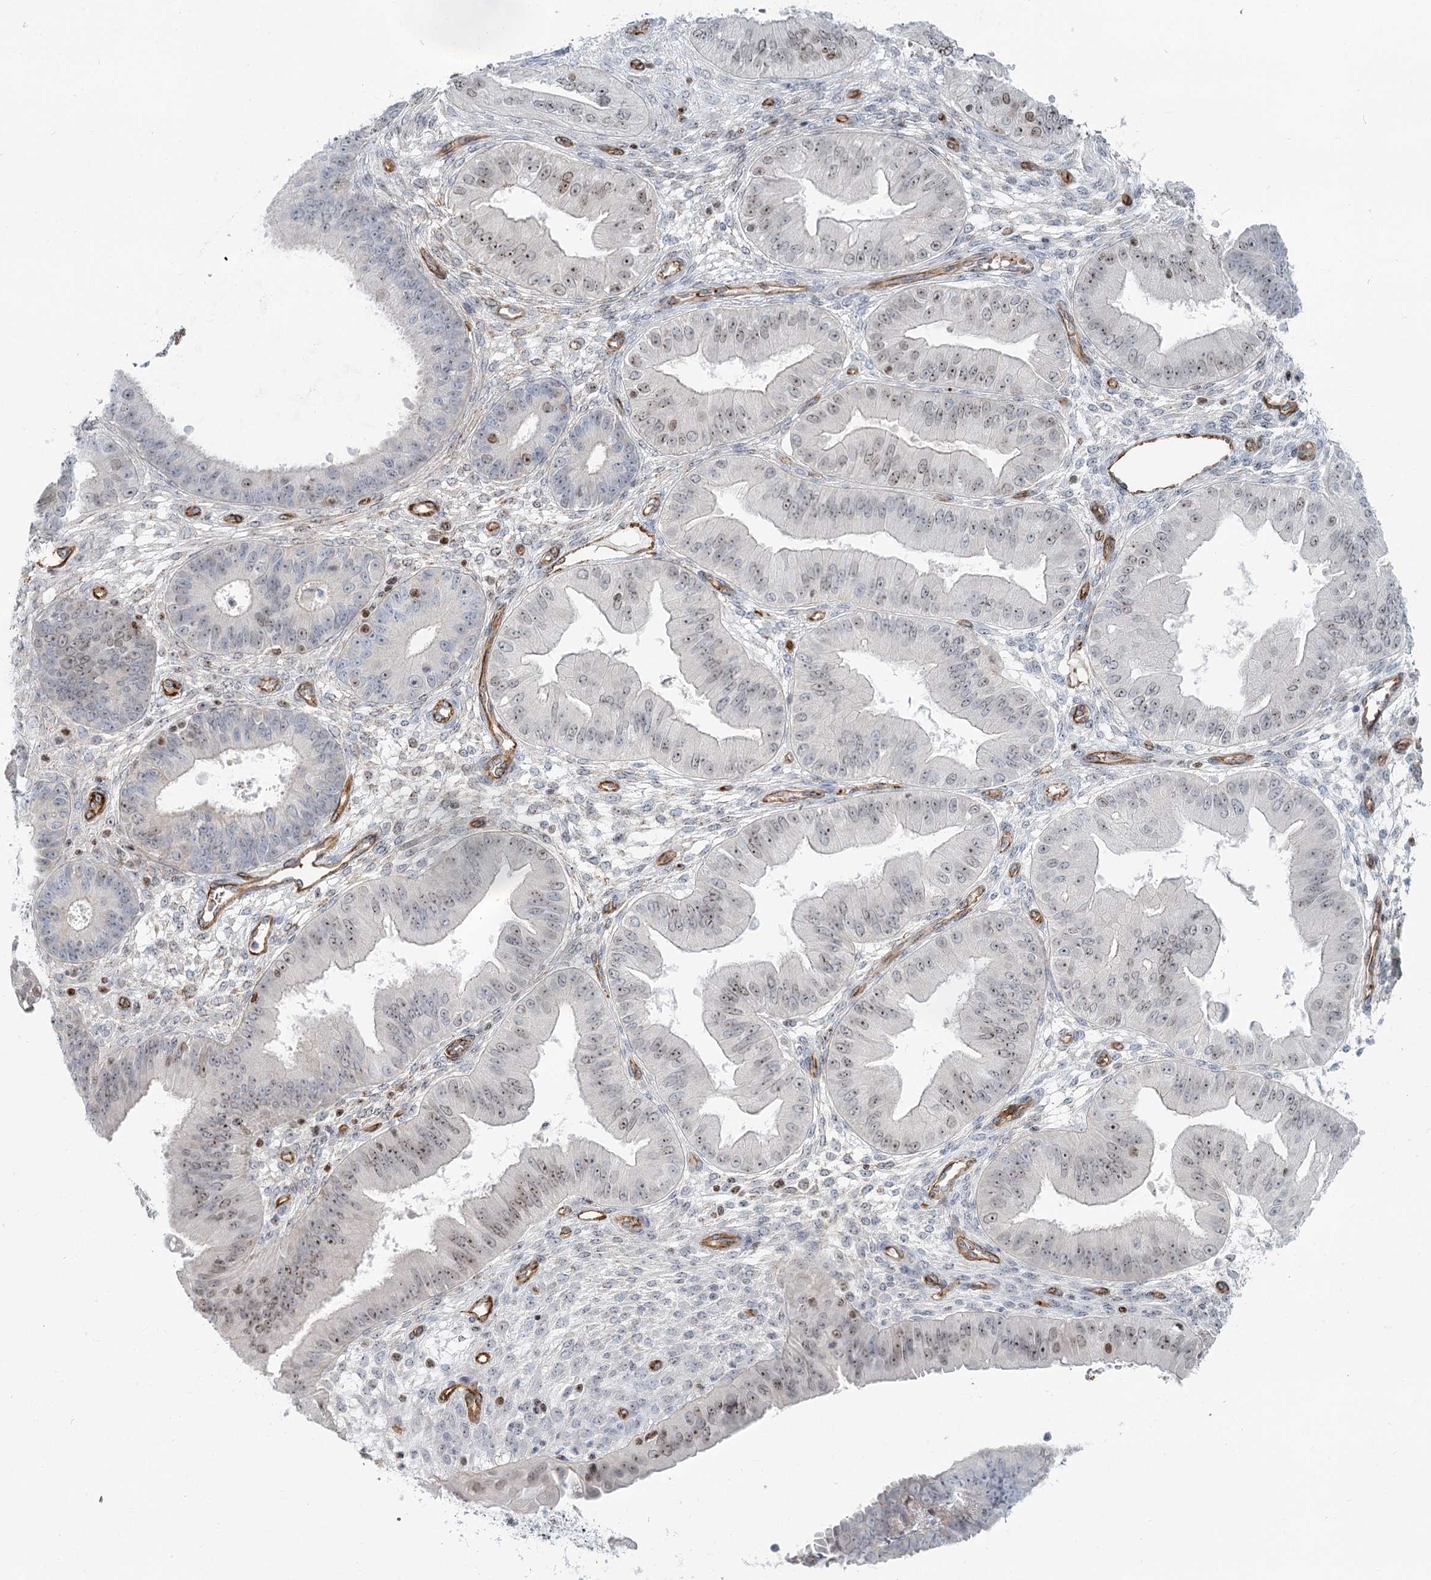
{"staining": {"intensity": "moderate", "quantity": "25%-75%", "location": "nuclear"}, "tissue": "ovarian cancer", "cell_type": "Tumor cells", "image_type": "cancer", "snomed": [{"axis": "morphology", "description": "Carcinoma, endometroid"}, {"axis": "topography", "description": "Appendix"}, {"axis": "topography", "description": "Ovary"}], "caption": "Human ovarian endometroid carcinoma stained with a brown dye exhibits moderate nuclear positive positivity in about 25%-75% of tumor cells.", "gene": "ZFYVE28", "patient": {"sex": "female", "age": 42}}